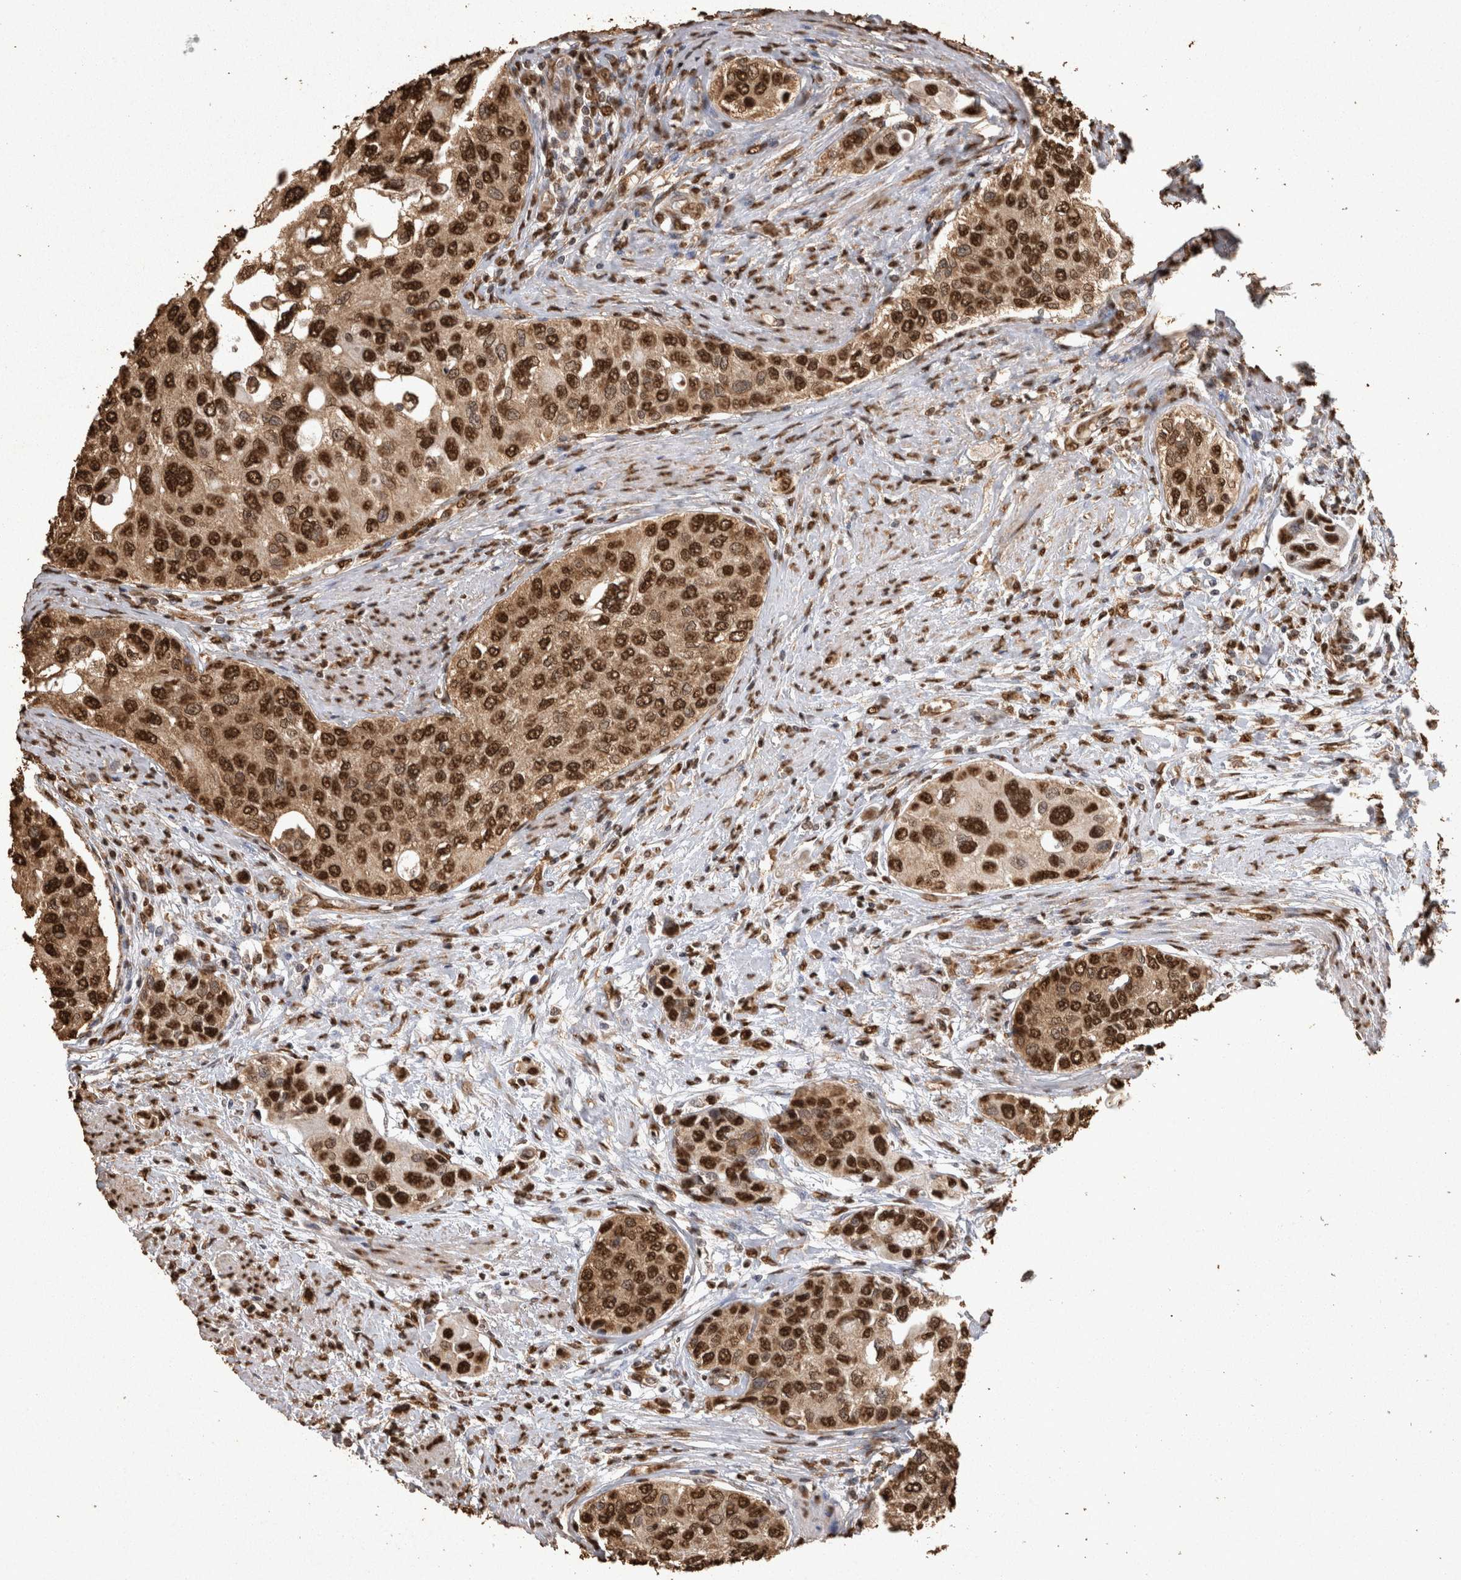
{"staining": {"intensity": "strong", "quantity": ">75%", "location": "cytoplasmic/membranous,nuclear"}, "tissue": "urothelial cancer", "cell_type": "Tumor cells", "image_type": "cancer", "snomed": [{"axis": "morphology", "description": "Urothelial carcinoma, High grade"}, {"axis": "topography", "description": "Urinary bladder"}], "caption": "High-grade urothelial carcinoma stained for a protein reveals strong cytoplasmic/membranous and nuclear positivity in tumor cells.", "gene": "OAS2", "patient": {"sex": "female", "age": 56}}